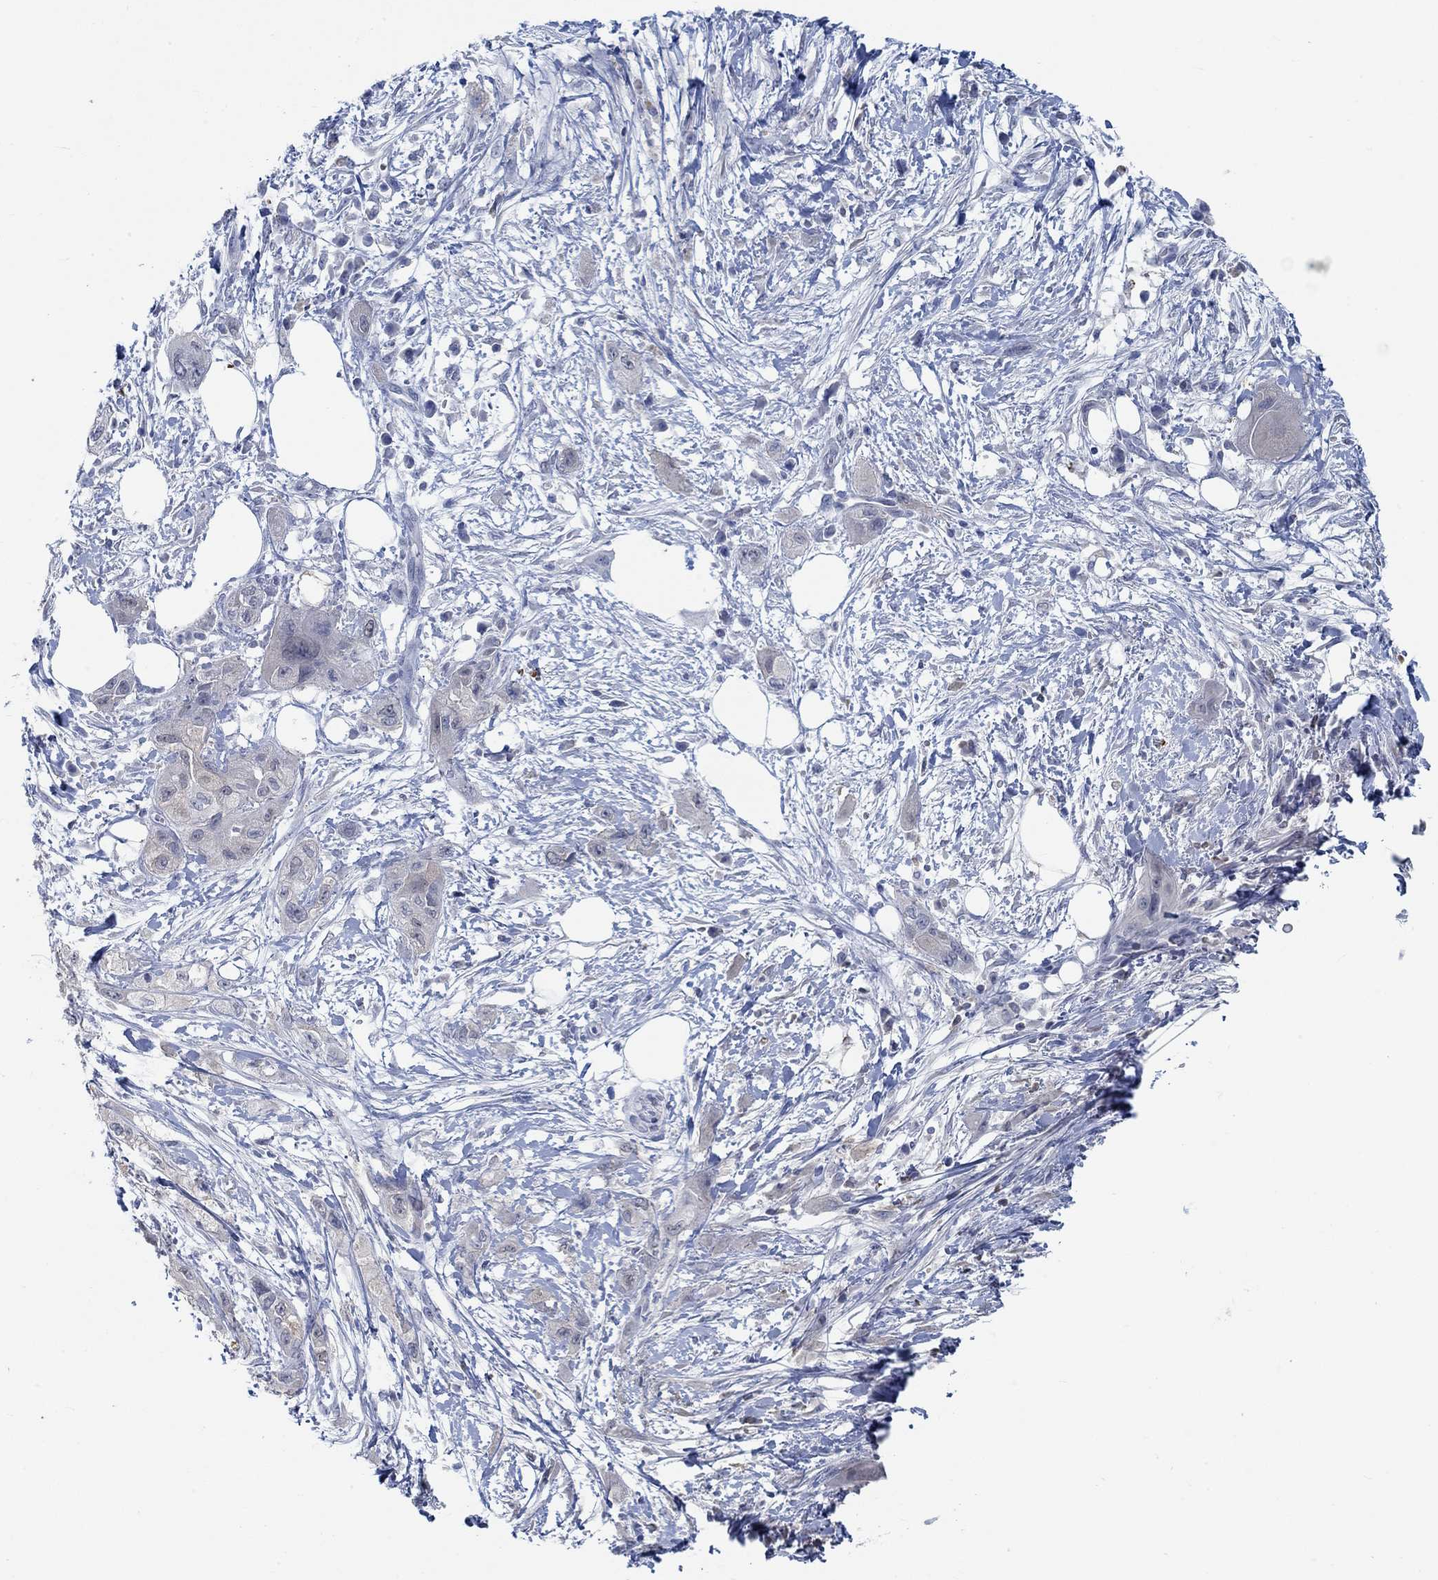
{"staining": {"intensity": "negative", "quantity": "none", "location": "none"}, "tissue": "pancreatic cancer", "cell_type": "Tumor cells", "image_type": "cancer", "snomed": [{"axis": "morphology", "description": "Adenocarcinoma, NOS"}, {"axis": "topography", "description": "Pancreas"}], "caption": "Protein analysis of pancreatic cancer (adenocarcinoma) exhibits no significant staining in tumor cells.", "gene": "TEKT4", "patient": {"sex": "male", "age": 72}}